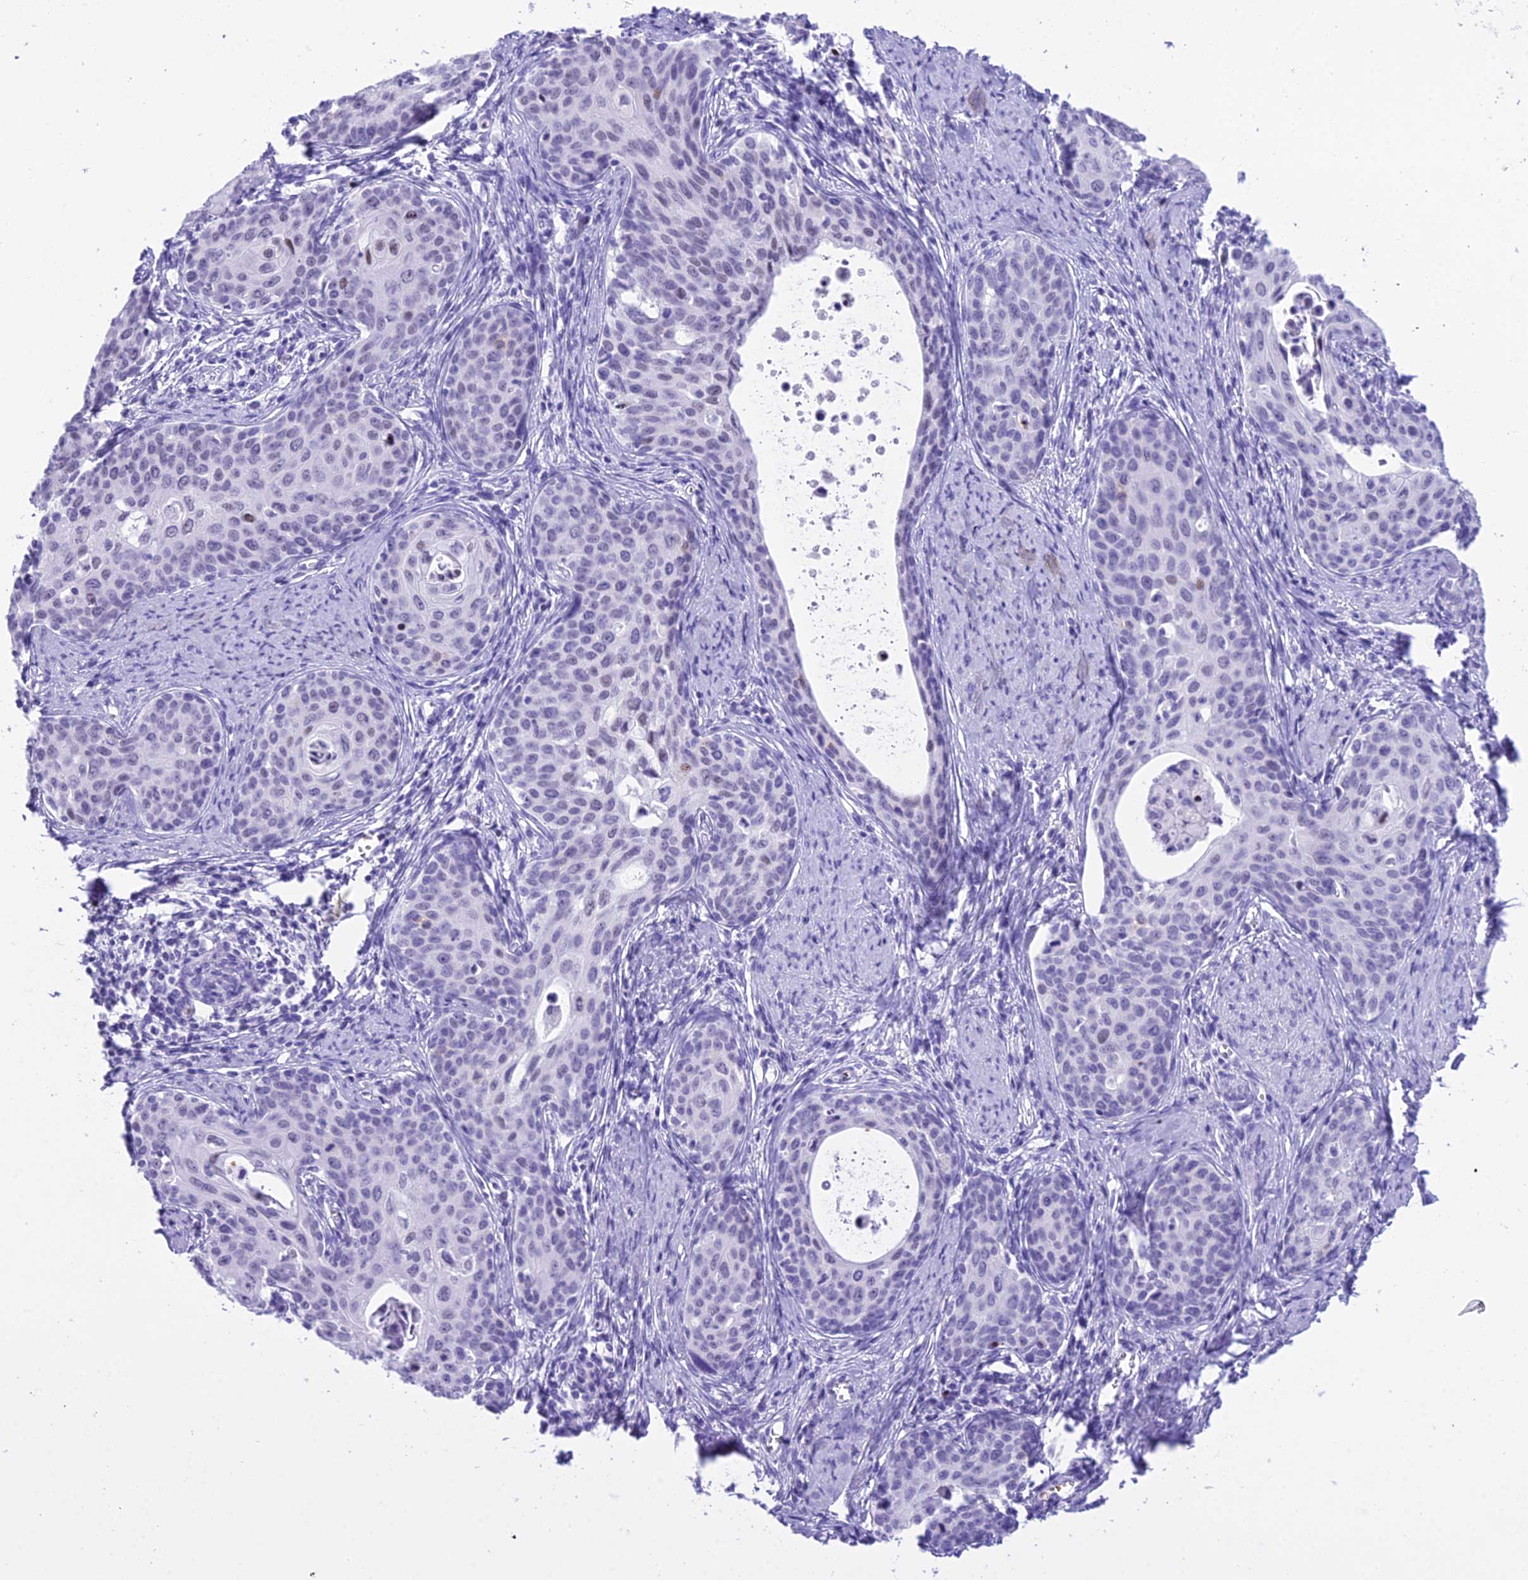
{"staining": {"intensity": "negative", "quantity": "none", "location": "none"}, "tissue": "cervical cancer", "cell_type": "Tumor cells", "image_type": "cancer", "snomed": [{"axis": "morphology", "description": "Squamous cell carcinoma, NOS"}, {"axis": "topography", "description": "Cervix"}], "caption": "Cervical squamous cell carcinoma was stained to show a protein in brown. There is no significant positivity in tumor cells. Nuclei are stained in blue.", "gene": "RNPS1", "patient": {"sex": "female", "age": 52}}